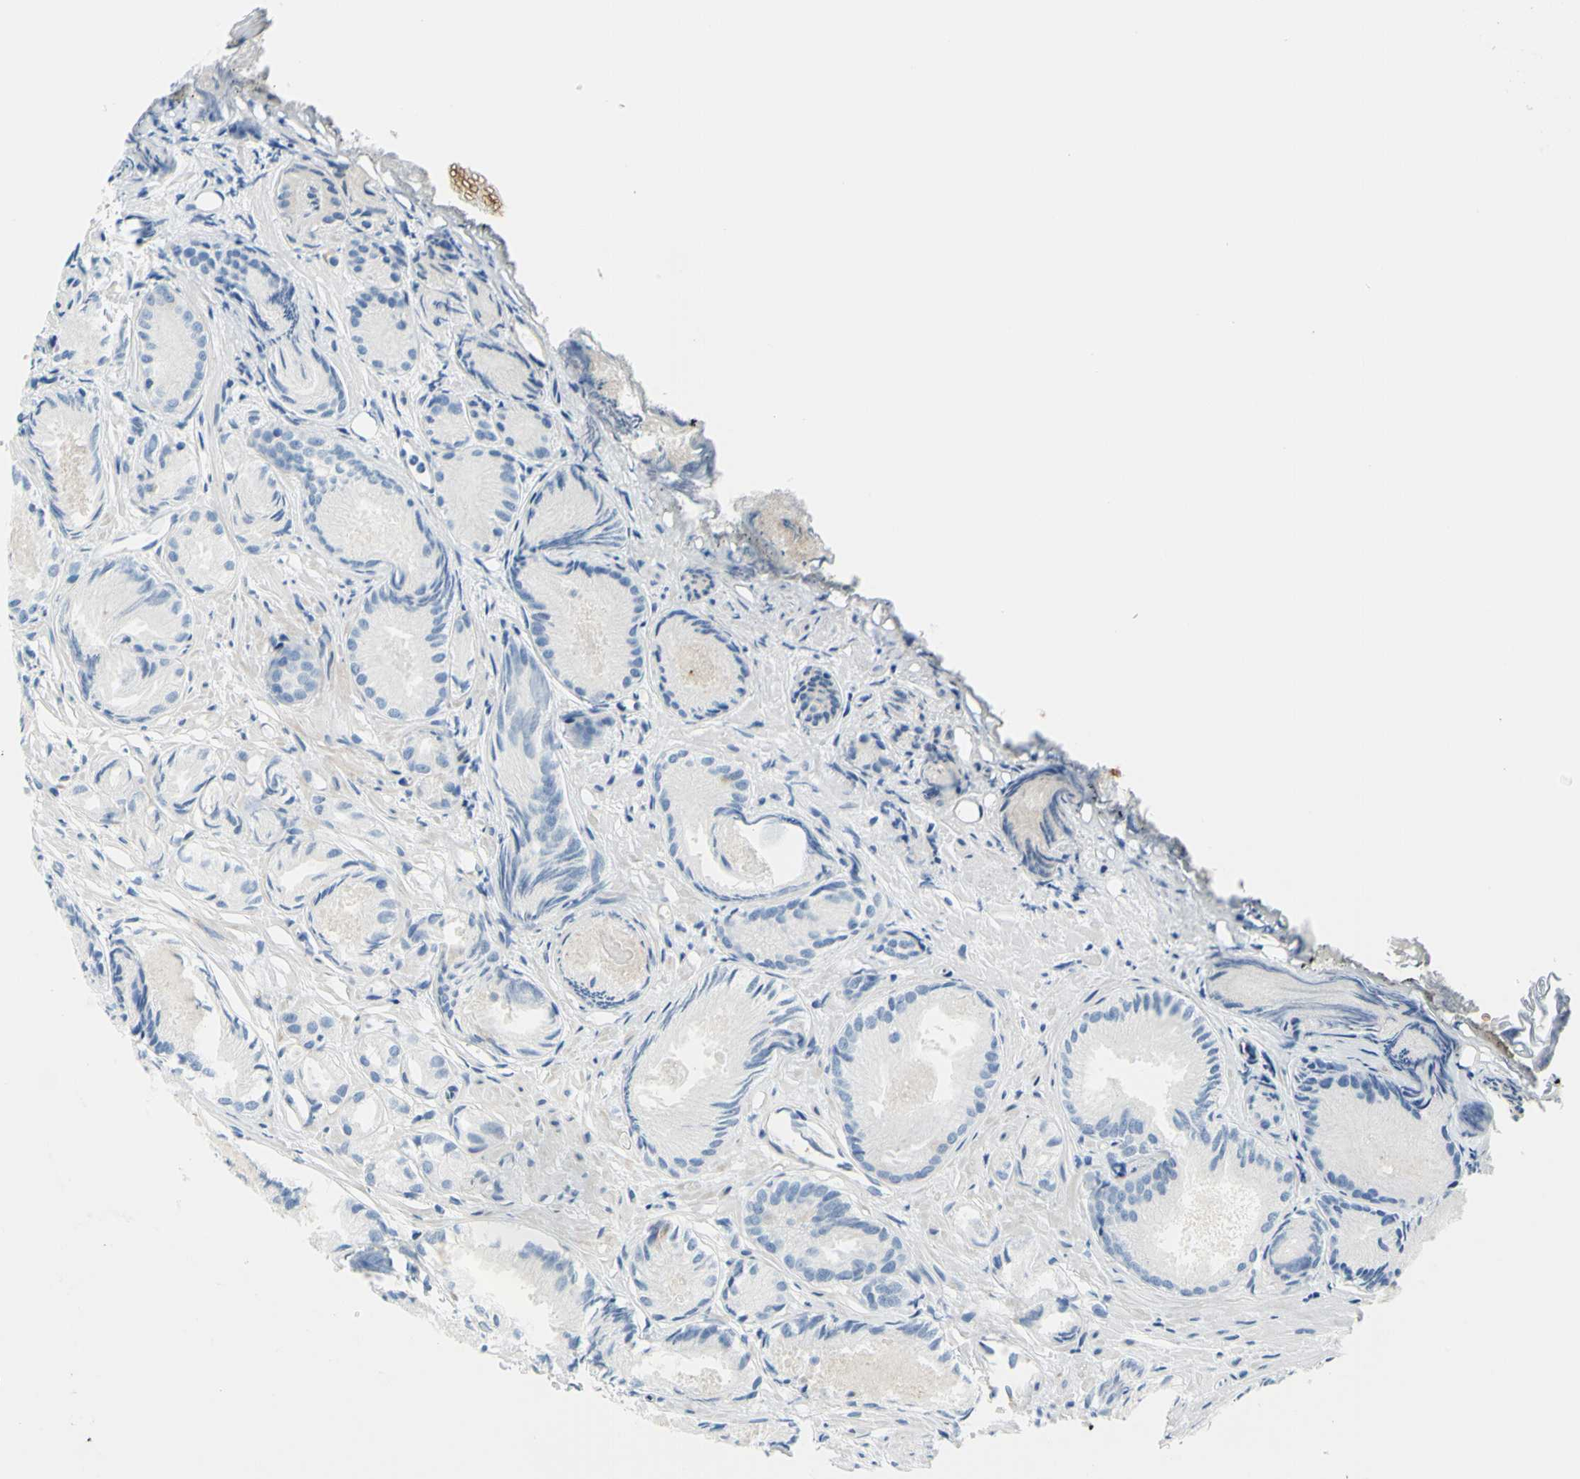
{"staining": {"intensity": "moderate", "quantity": "25%-75%", "location": "cytoplasmic/membranous"}, "tissue": "prostate cancer", "cell_type": "Tumor cells", "image_type": "cancer", "snomed": [{"axis": "morphology", "description": "Adenocarcinoma, Low grade"}, {"axis": "topography", "description": "Prostate"}], "caption": "Immunohistochemical staining of human low-grade adenocarcinoma (prostate) displays medium levels of moderate cytoplasmic/membranous expression in about 25%-75% of tumor cells.", "gene": "FRMD4B", "patient": {"sex": "male", "age": 72}}